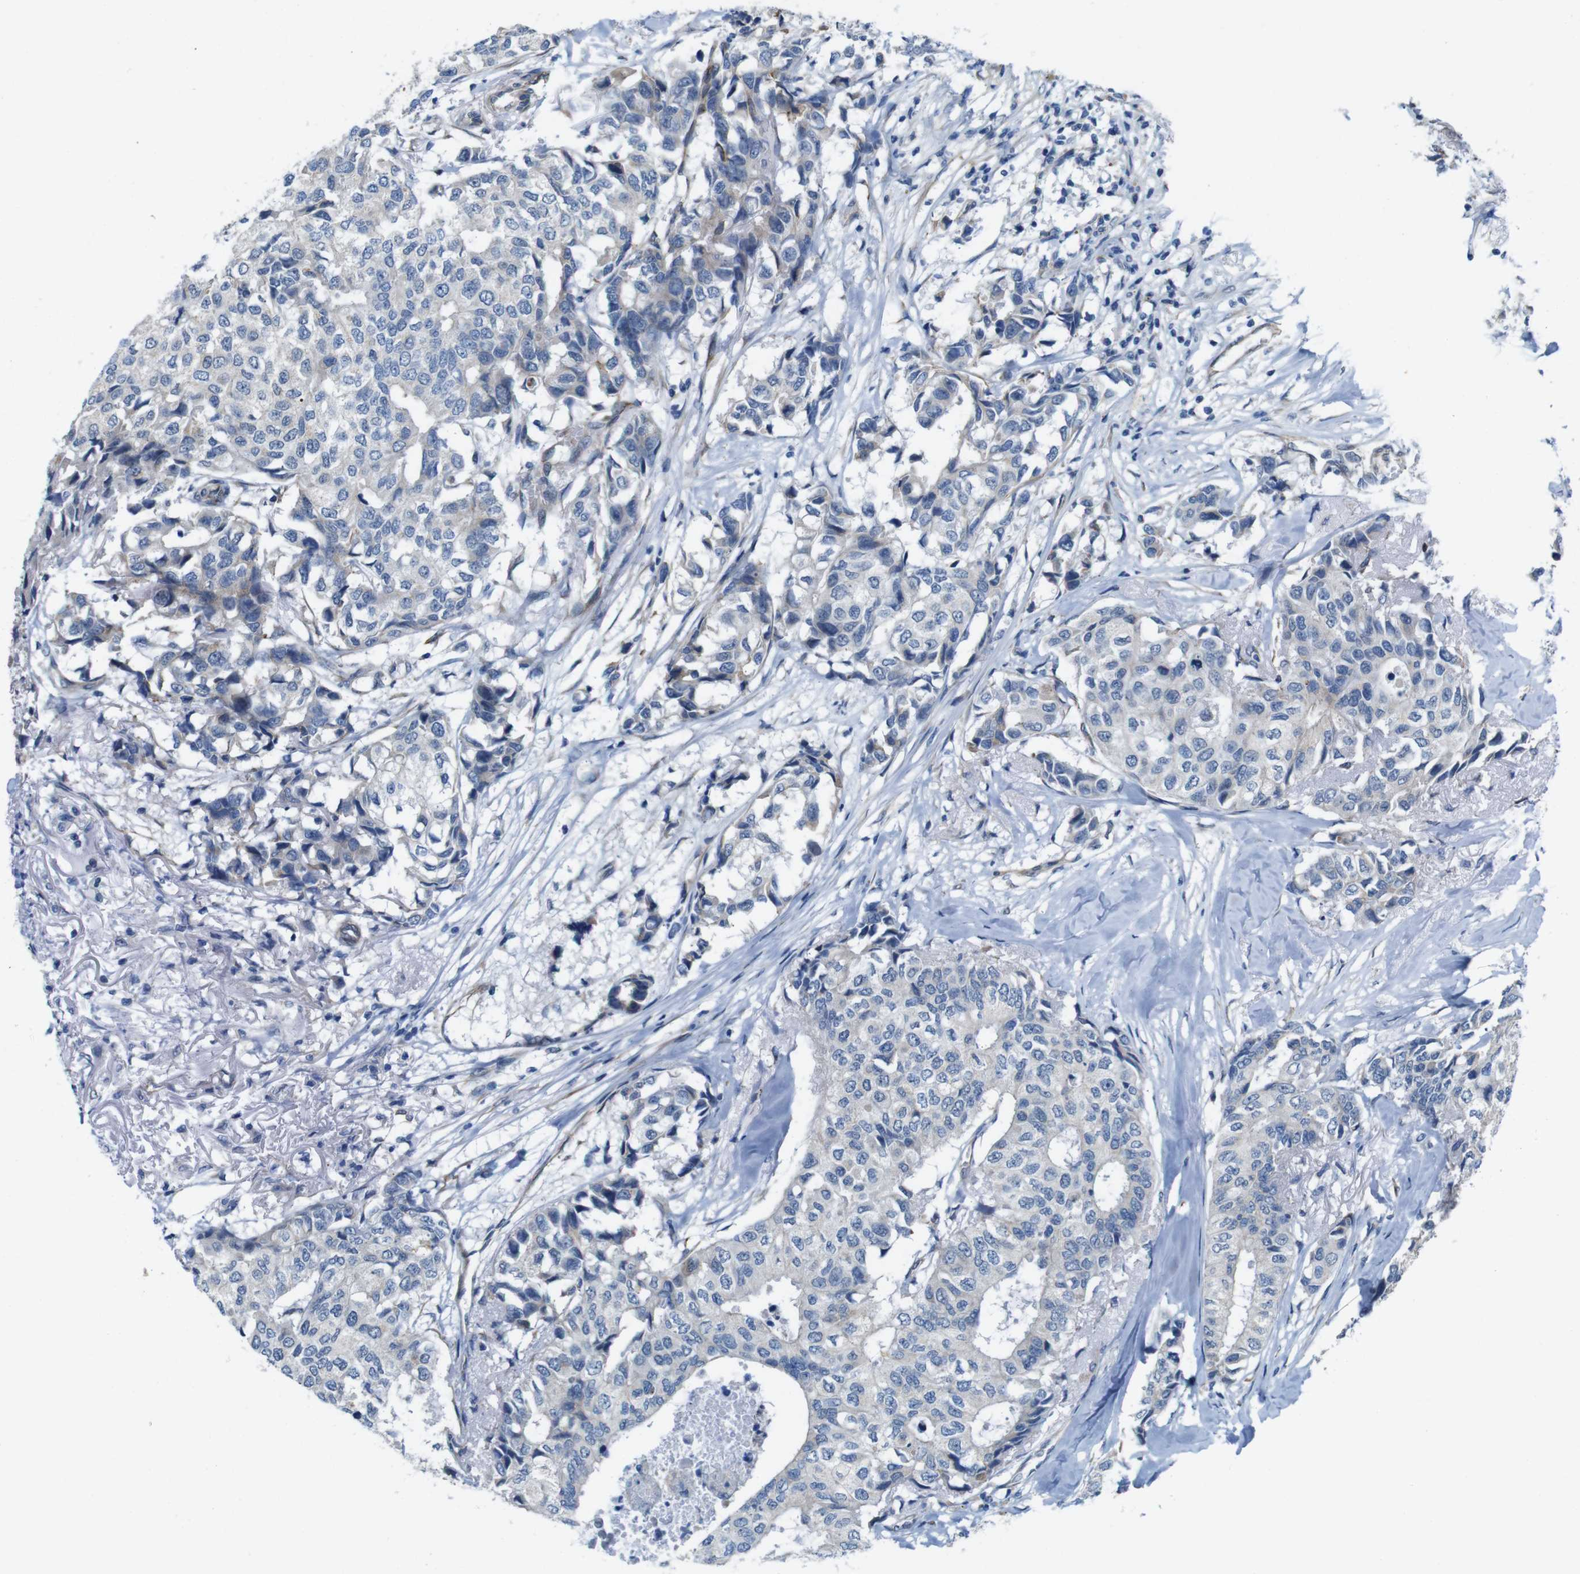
{"staining": {"intensity": "negative", "quantity": "none", "location": "none"}, "tissue": "breast cancer", "cell_type": "Tumor cells", "image_type": "cancer", "snomed": [{"axis": "morphology", "description": "Duct carcinoma"}, {"axis": "topography", "description": "Breast"}], "caption": "An image of invasive ductal carcinoma (breast) stained for a protein displays no brown staining in tumor cells. The staining was performed using DAB to visualize the protein expression in brown, while the nuclei were stained in blue with hematoxylin (Magnification: 20x).", "gene": "SKI", "patient": {"sex": "female", "age": 80}}